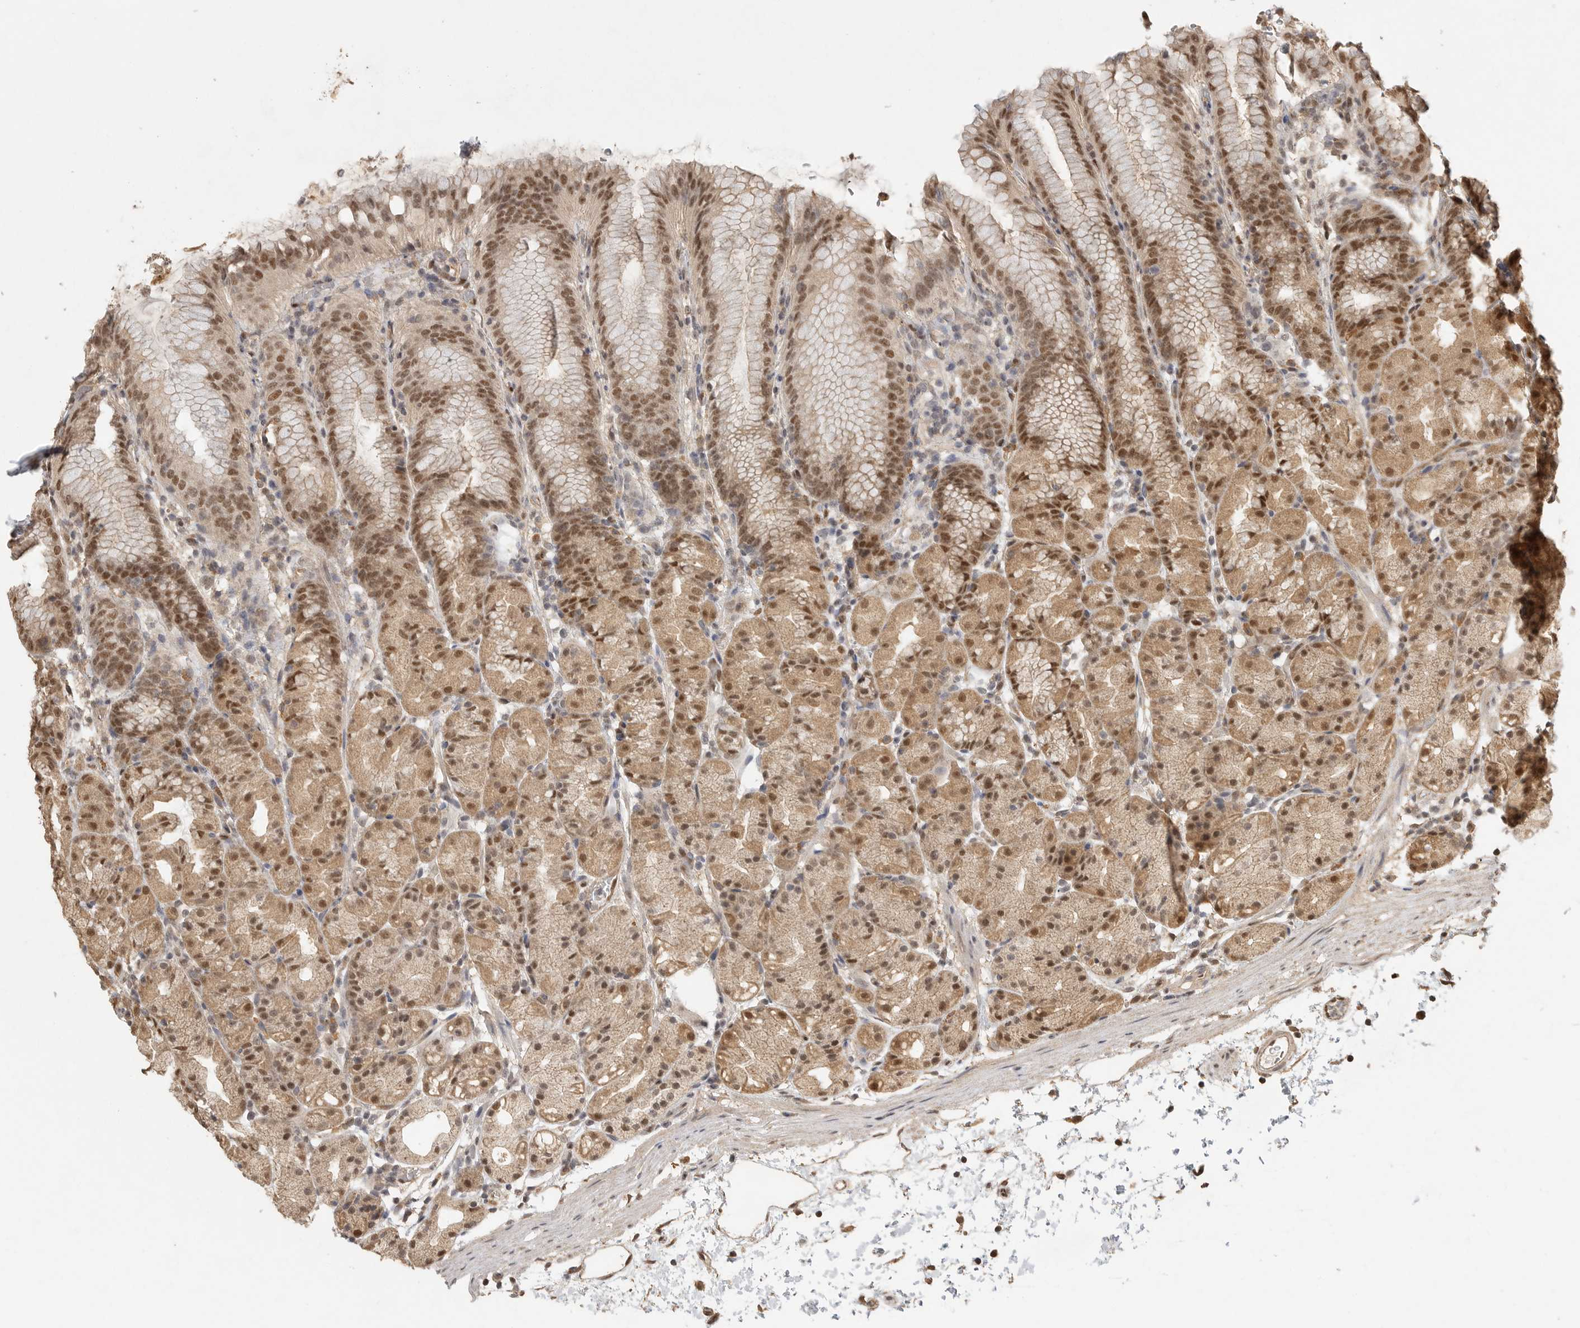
{"staining": {"intensity": "moderate", "quantity": ">75%", "location": "cytoplasmic/membranous,nuclear"}, "tissue": "stomach", "cell_type": "Glandular cells", "image_type": "normal", "snomed": [{"axis": "morphology", "description": "Normal tissue, NOS"}, {"axis": "topography", "description": "Stomach, upper"}], "caption": "A histopathology image of human stomach stained for a protein demonstrates moderate cytoplasmic/membranous,nuclear brown staining in glandular cells.", "gene": "DFFA", "patient": {"sex": "male", "age": 48}}